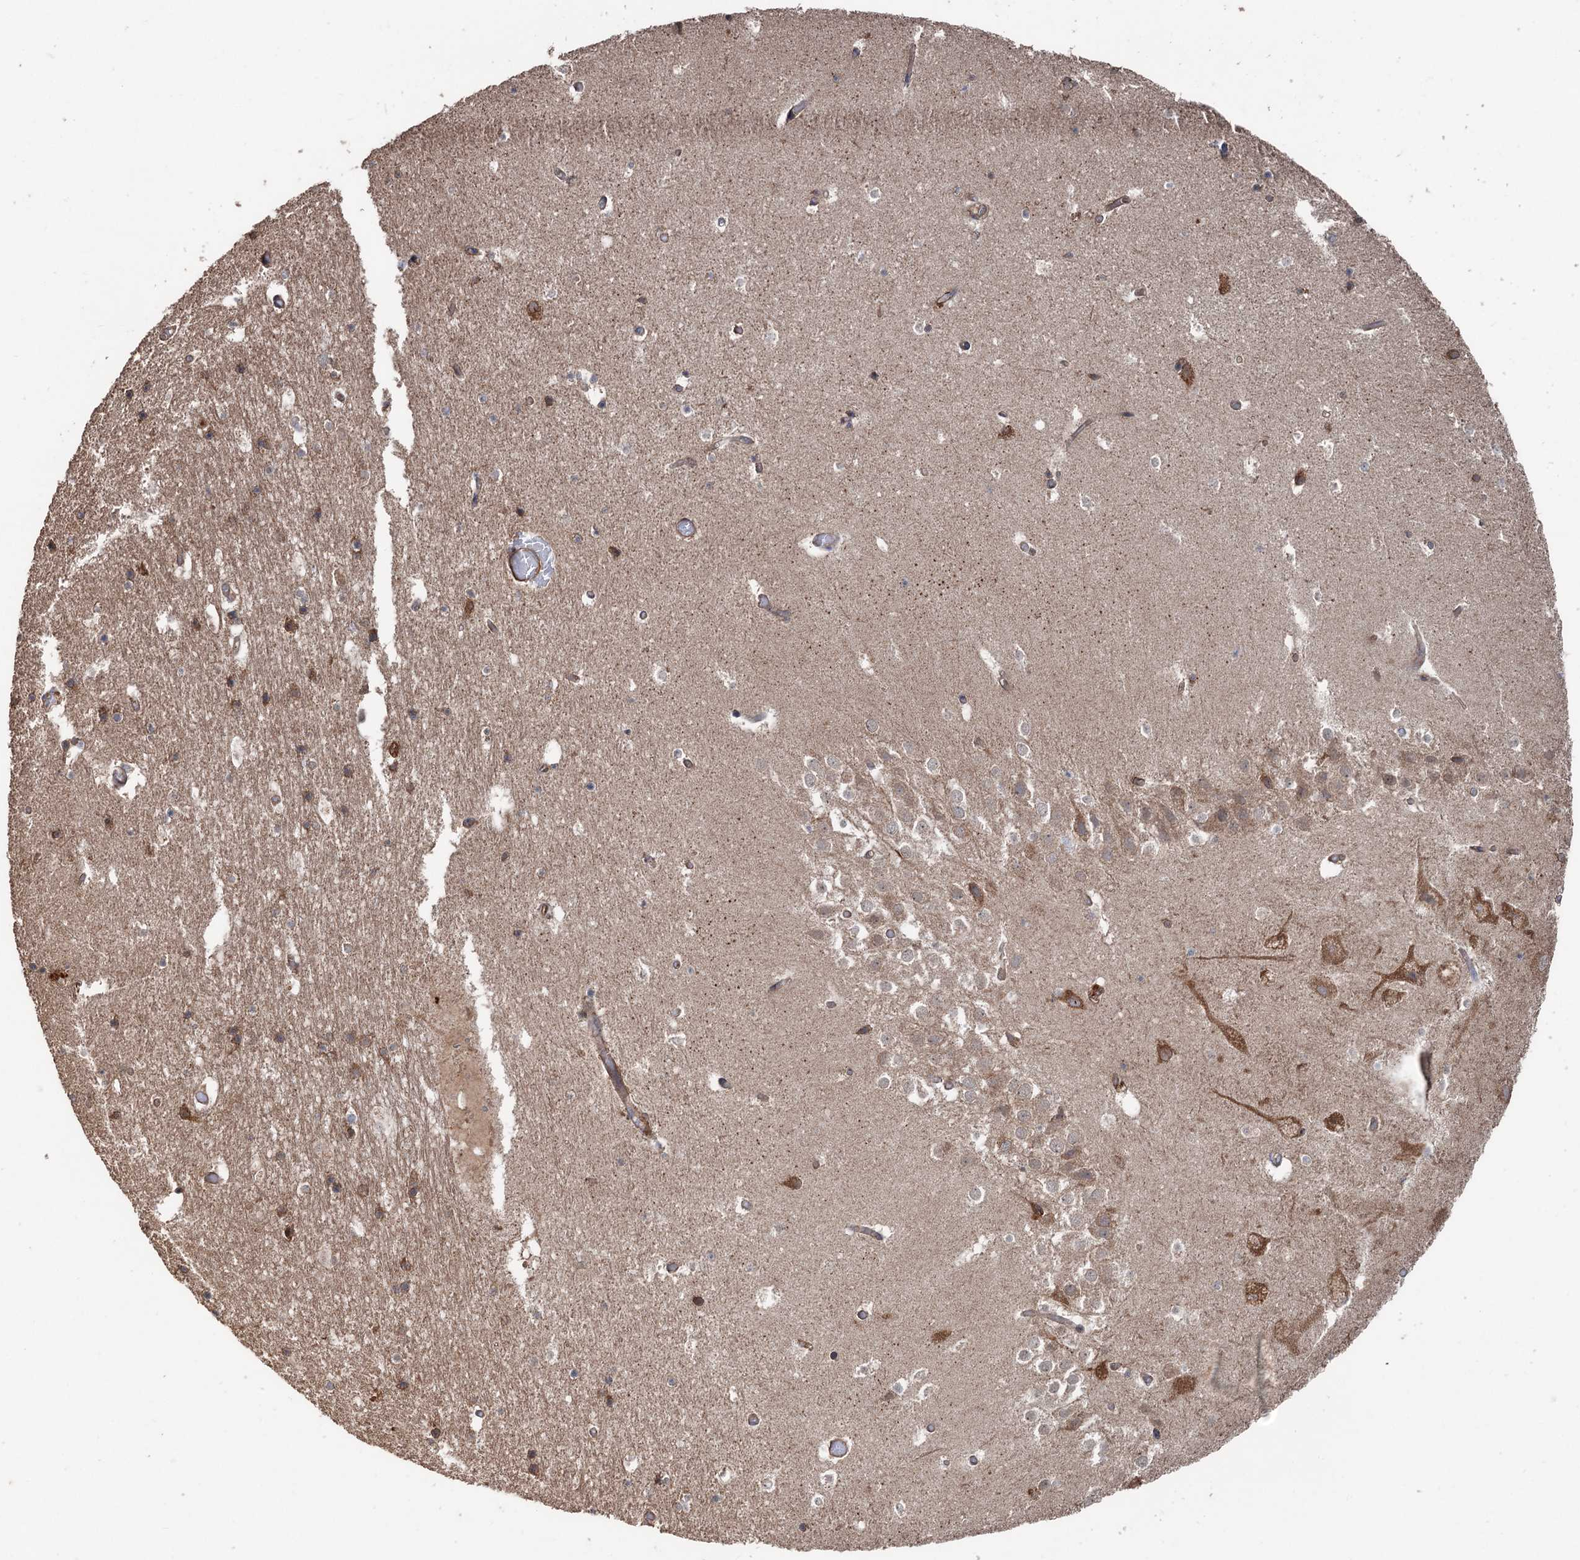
{"staining": {"intensity": "moderate", "quantity": "25%-75%", "location": "cytoplasmic/membranous"}, "tissue": "hippocampus", "cell_type": "Glial cells", "image_type": "normal", "snomed": [{"axis": "morphology", "description": "Normal tissue, NOS"}, {"axis": "topography", "description": "Hippocampus"}], "caption": "Glial cells exhibit medium levels of moderate cytoplasmic/membranous staining in about 25%-75% of cells in unremarkable human hippocampus. (Brightfield microscopy of DAB IHC at high magnification).", "gene": "RNF214", "patient": {"sex": "female", "age": 52}}